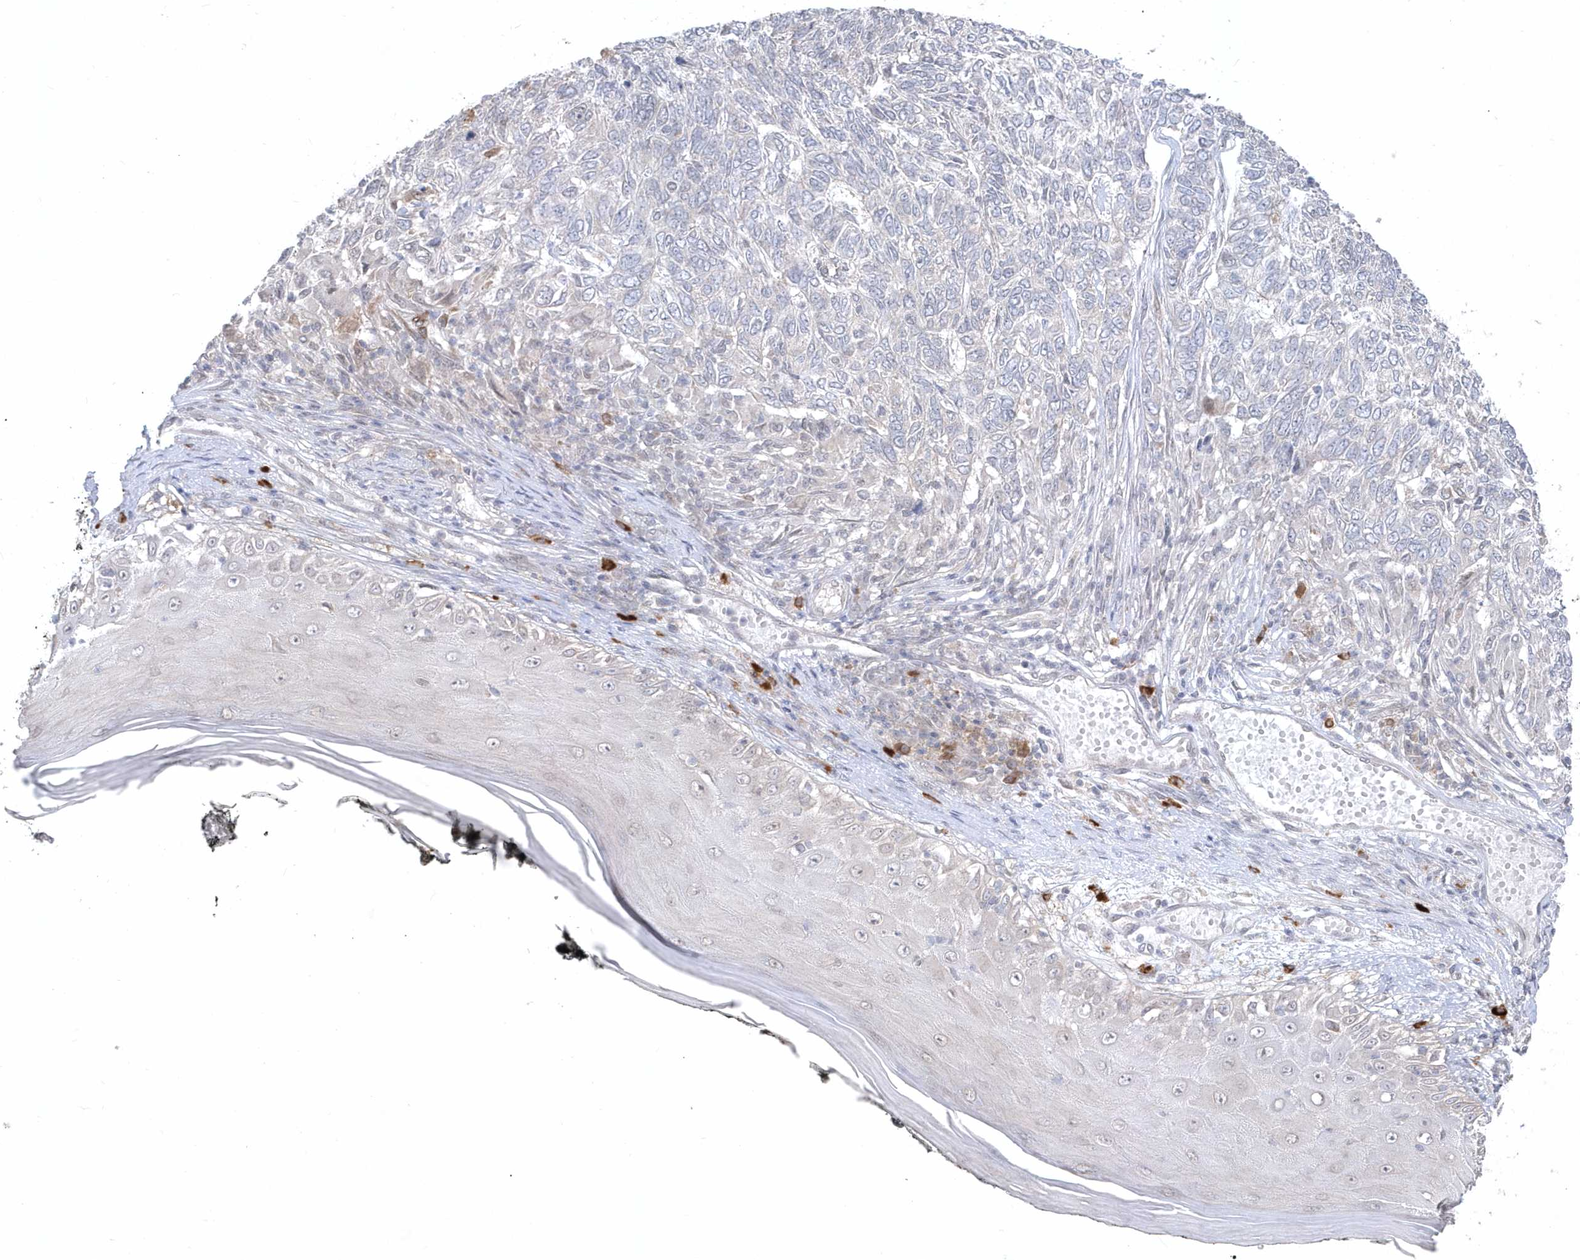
{"staining": {"intensity": "negative", "quantity": "none", "location": "none"}, "tissue": "skin cancer", "cell_type": "Tumor cells", "image_type": "cancer", "snomed": [{"axis": "morphology", "description": "Basal cell carcinoma"}, {"axis": "topography", "description": "Skin"}], "caption": "IHC photomicrograph of neoplastic tissue: human skin basal cell carcinoma stained with DAB (3,3'-diaminobenzidine) exhibits no significant protein expression in tumor cells.", "gene": "DHX57", "patient": {"sex": "female", "age": 65}}